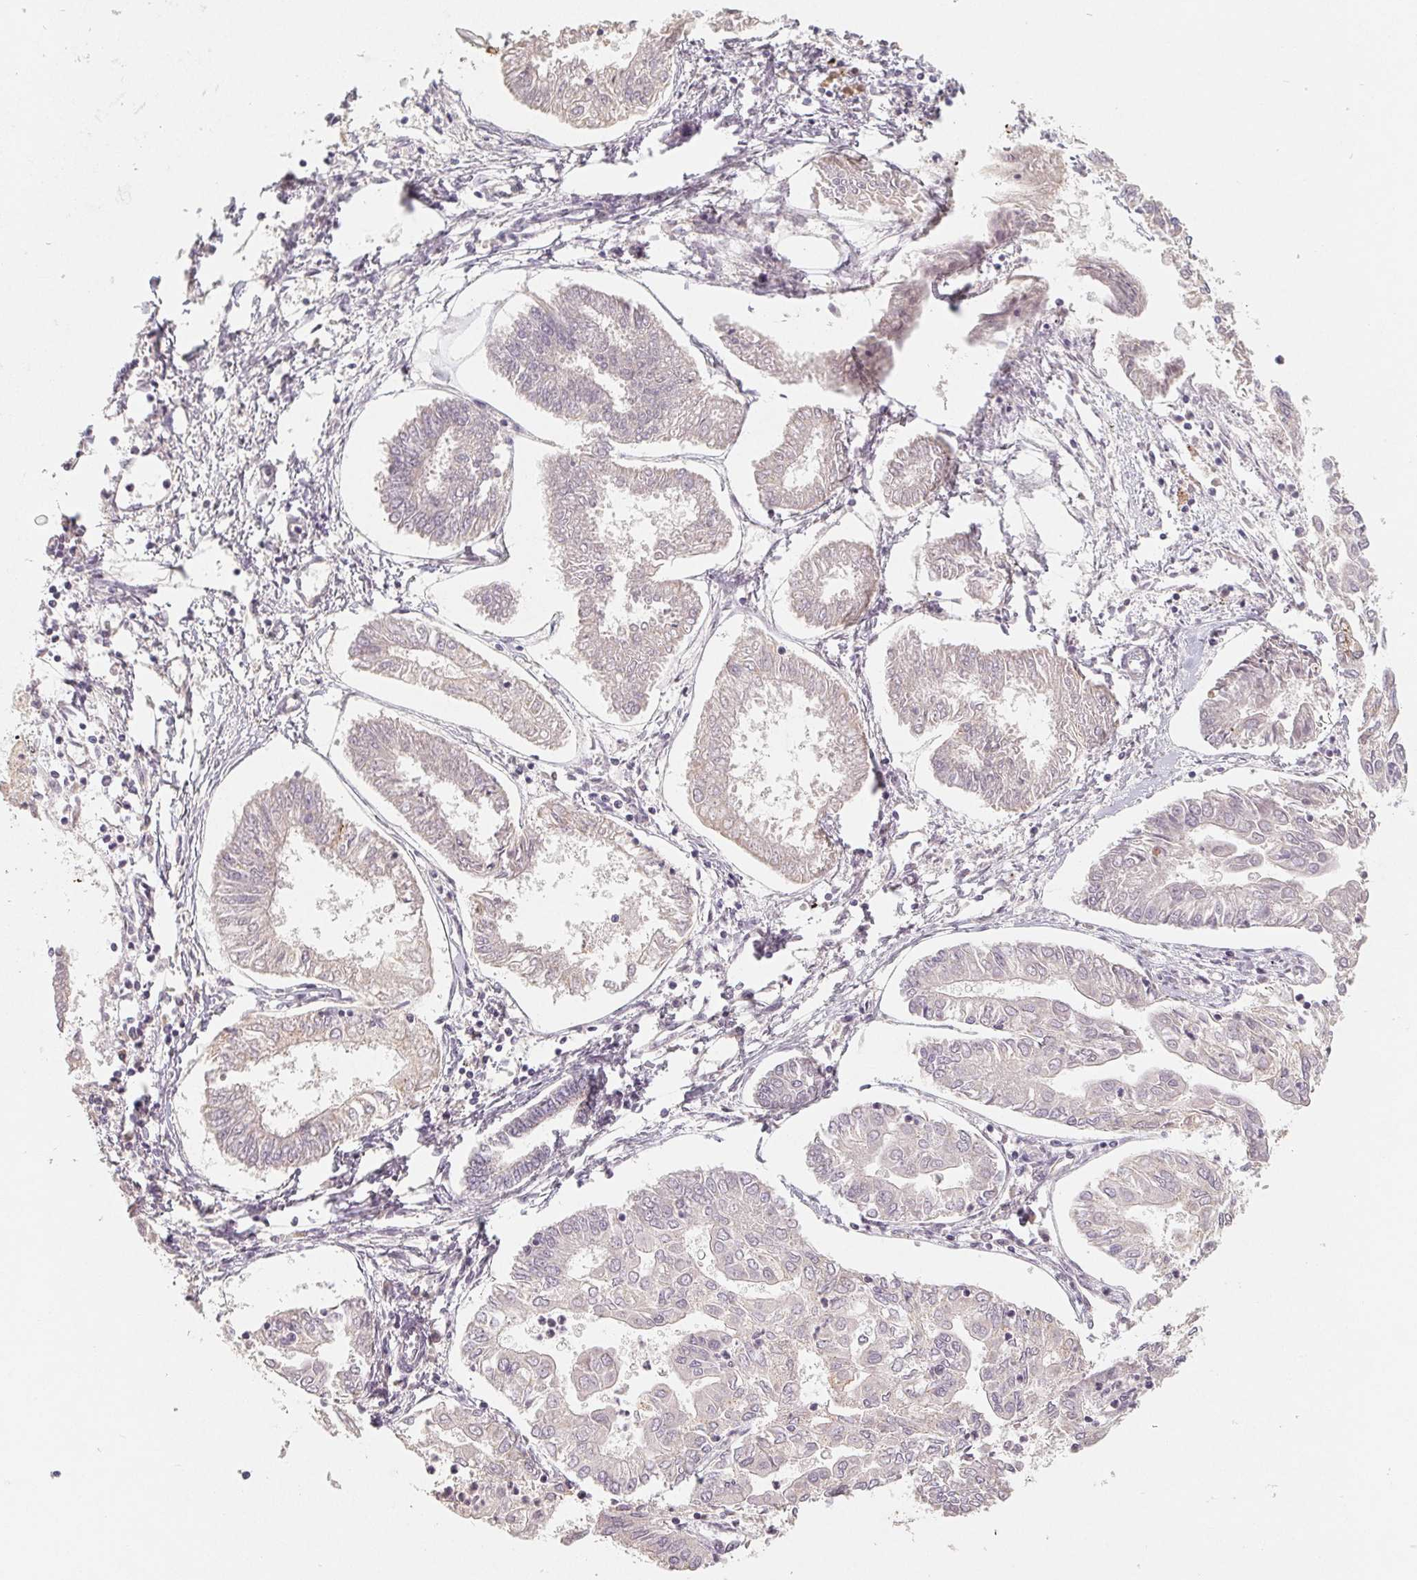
{"staining": {"intensity": "weak", "quantity": "<25%", "location": "cytoplasmic/membranous"}, "tissue": "endometrial cancer", "cell_type": "Tumor cells", "image_type": "cancer", "snomed": [{"axis": "morphology", "description": "Adenocarcinoma, NOS"}, {"axis": "topography", "description": "Endometrium"}], "caption": "Tumor cells show no significant staining in endometrial cancer (adenocarcinoma). (Brightfield microscopy of DAB IHC at high magnification).", "gene": "TMSB15B", "patient": {"sex": "female", "age": 68}}